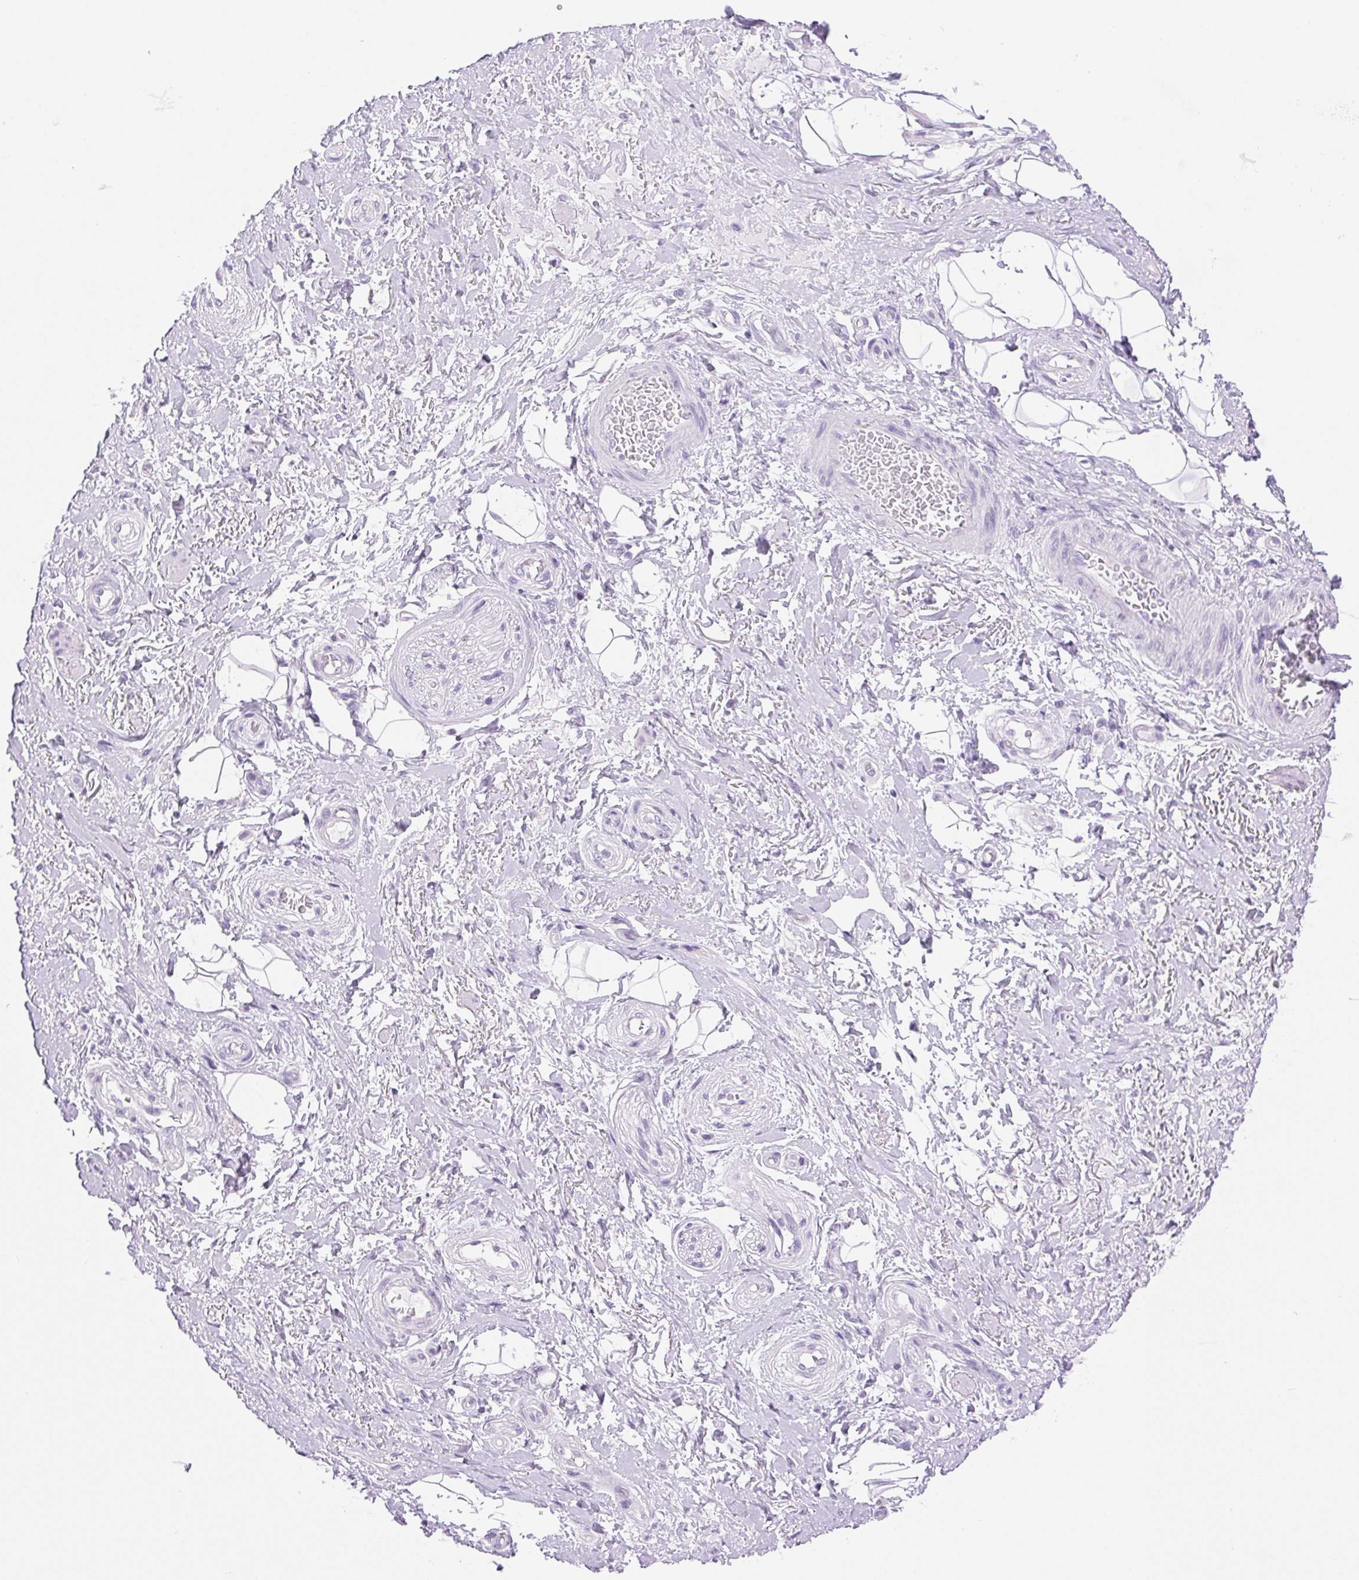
{"staining": {"intensity": "negative", "quantity": "none", "location": "none"}, "tissue": "adipose tissue", "cell_type": "Adipocytes", "image_type": "normal", "snomed": [{"axis": "morphology", "description": "Normal tissue, NOS"}, {"axis": "topography", "description": "Anal"}, {"axis": "topography", "description": "Peripheral nerve tissue"}], "caption": "Adipocytes are negative for brown protein staining in benign adipose tissue. (DAB immunohistochemistry with hematoxylin counter stain).", "gene": "SERPINB3", "patient": {"sex": "male", "age": 53}}